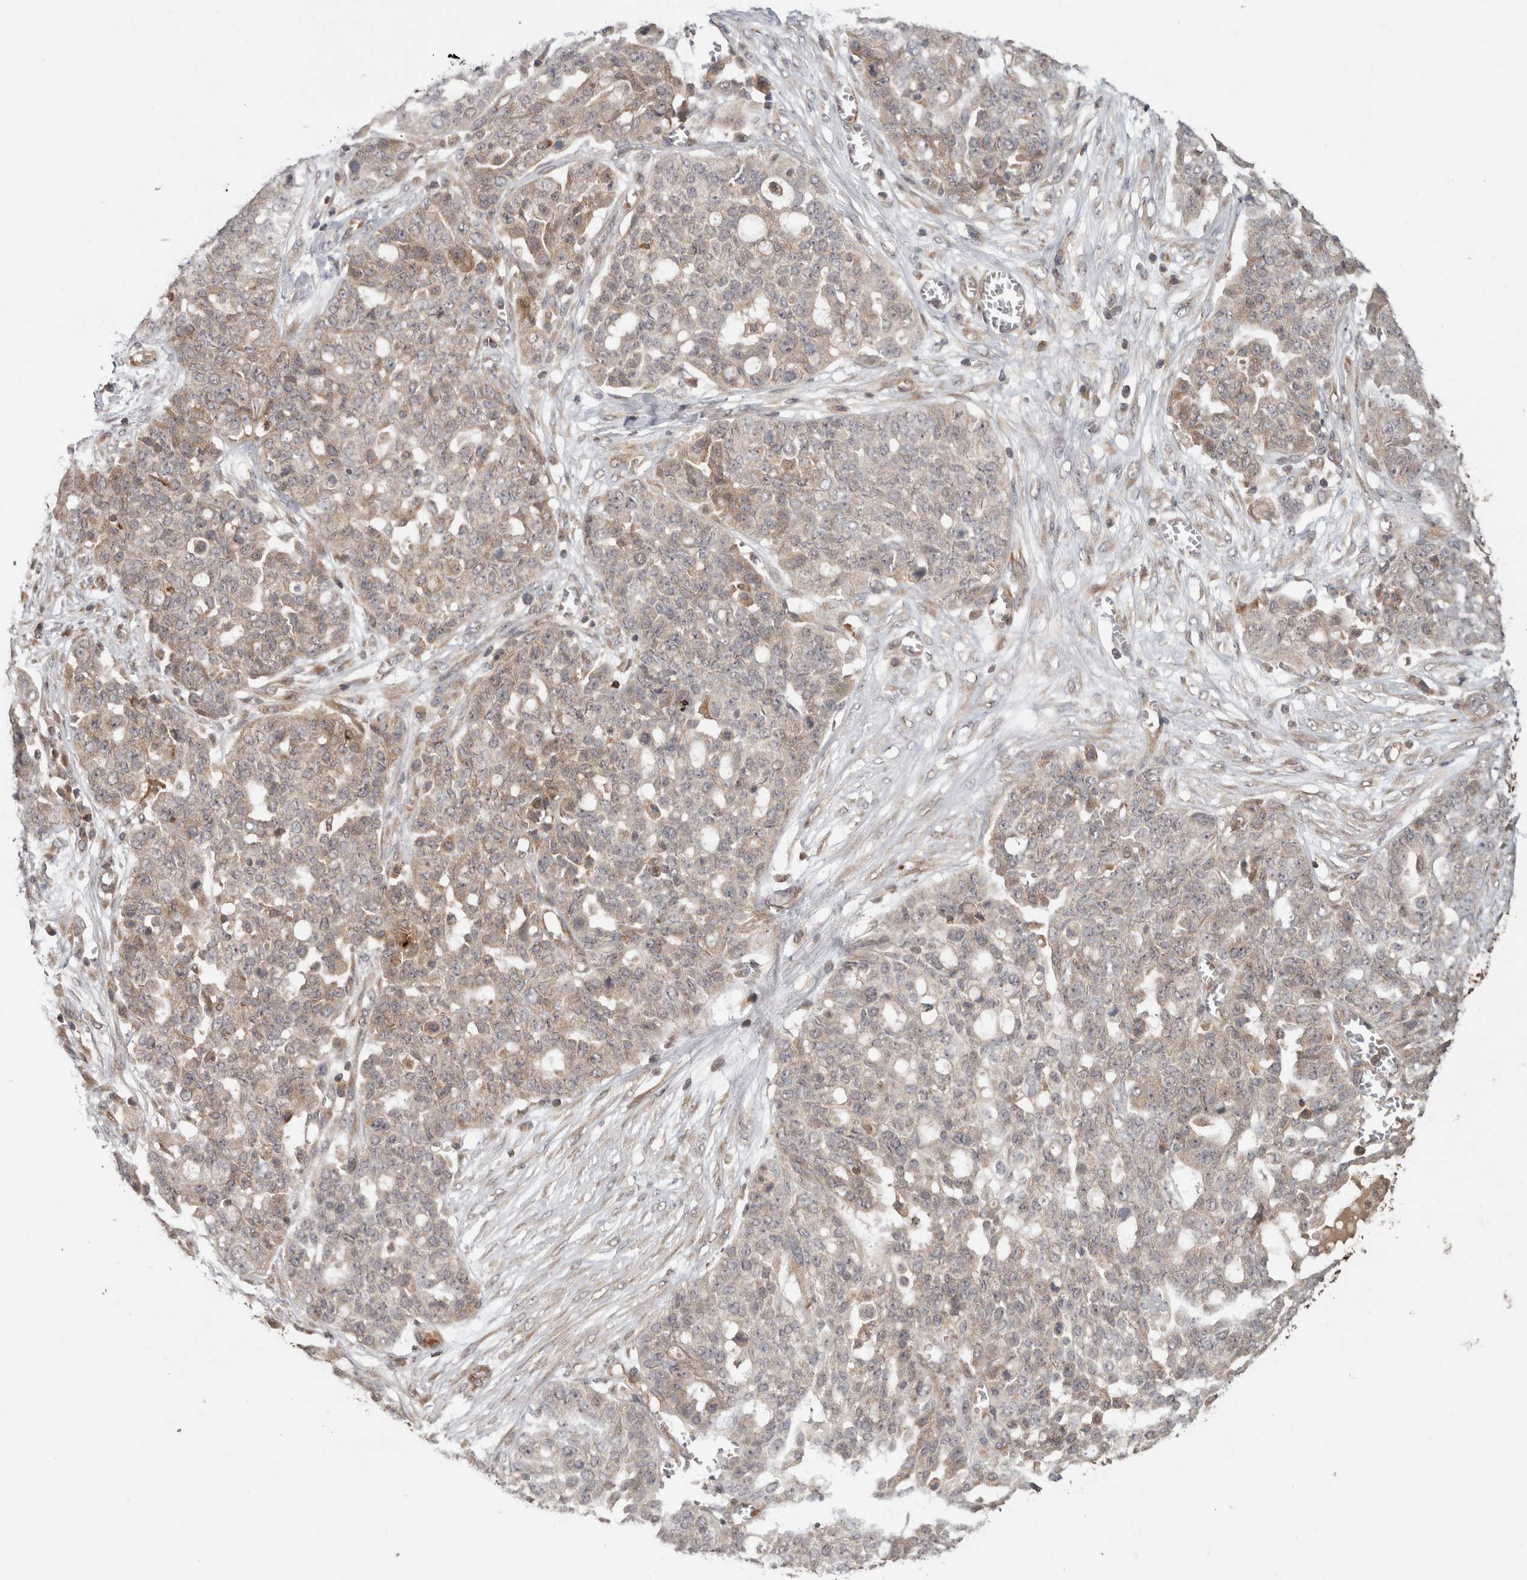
{"staining": {"intensity": "weak", "quantity": "<25%", "location": "cytoplasmic/membranous"}, "tissue": "ovarian cancer", "cell_type": "Tumor cells", "image_type": "cancer", "snomed": [{"axis": "morphology", "description": "Cystadenocarcinoma, serous, NOS"}, {"axis": "topography", "description": "Soft tissue"}, {"axis": "topography", "description": "Ovary"}], "caption": "Immunohistochemistry histopathology image of human ovarian cancer stained for a protein (brown), which exhibits no positivity in tumor cells.", "gene": "HMOX2", "patient": {"sex": "female", "age": 57}}